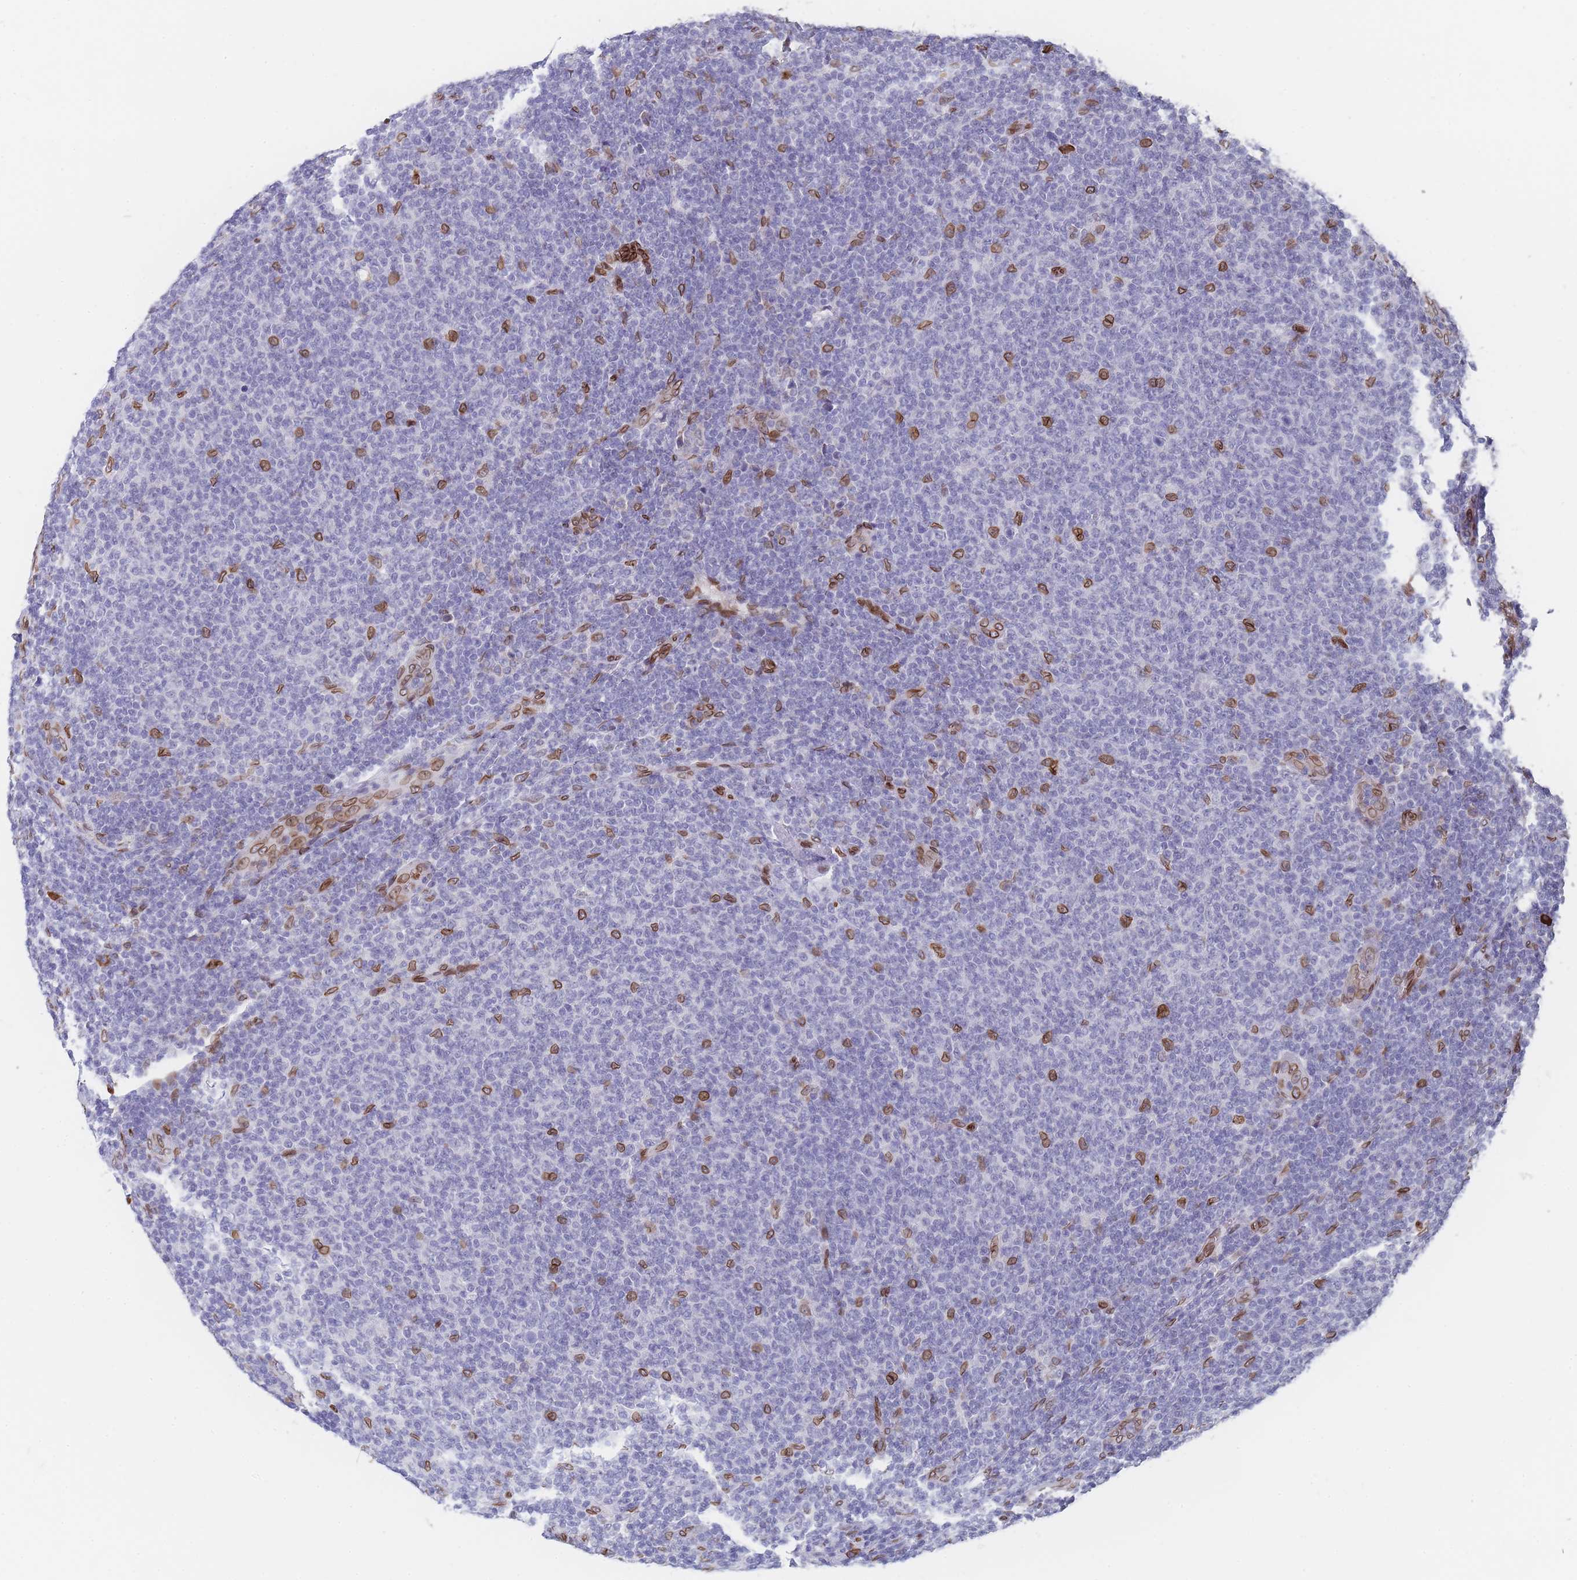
{"staining": {"intensity": "negative", "quantity": "none", "location": "none"}, "tissue": "lymphoma", "cell_type": "Tumor cells", "image_type": "cancer", "snomed": [{"axis": "morphology", "description": "Malignant lymphoma, non-Hodgkin's type, Low grade"}, {"axis": "topography", "description": "Lymph node"}], "caption": "Immunohistochemistry (IHC) of malignant lymphoma, non-Hodgkin's type (low-grade) exhibits no expression in tumor cells.", "gene": "ZBTB1", "patient": {"sex": "male", "age": 66}}